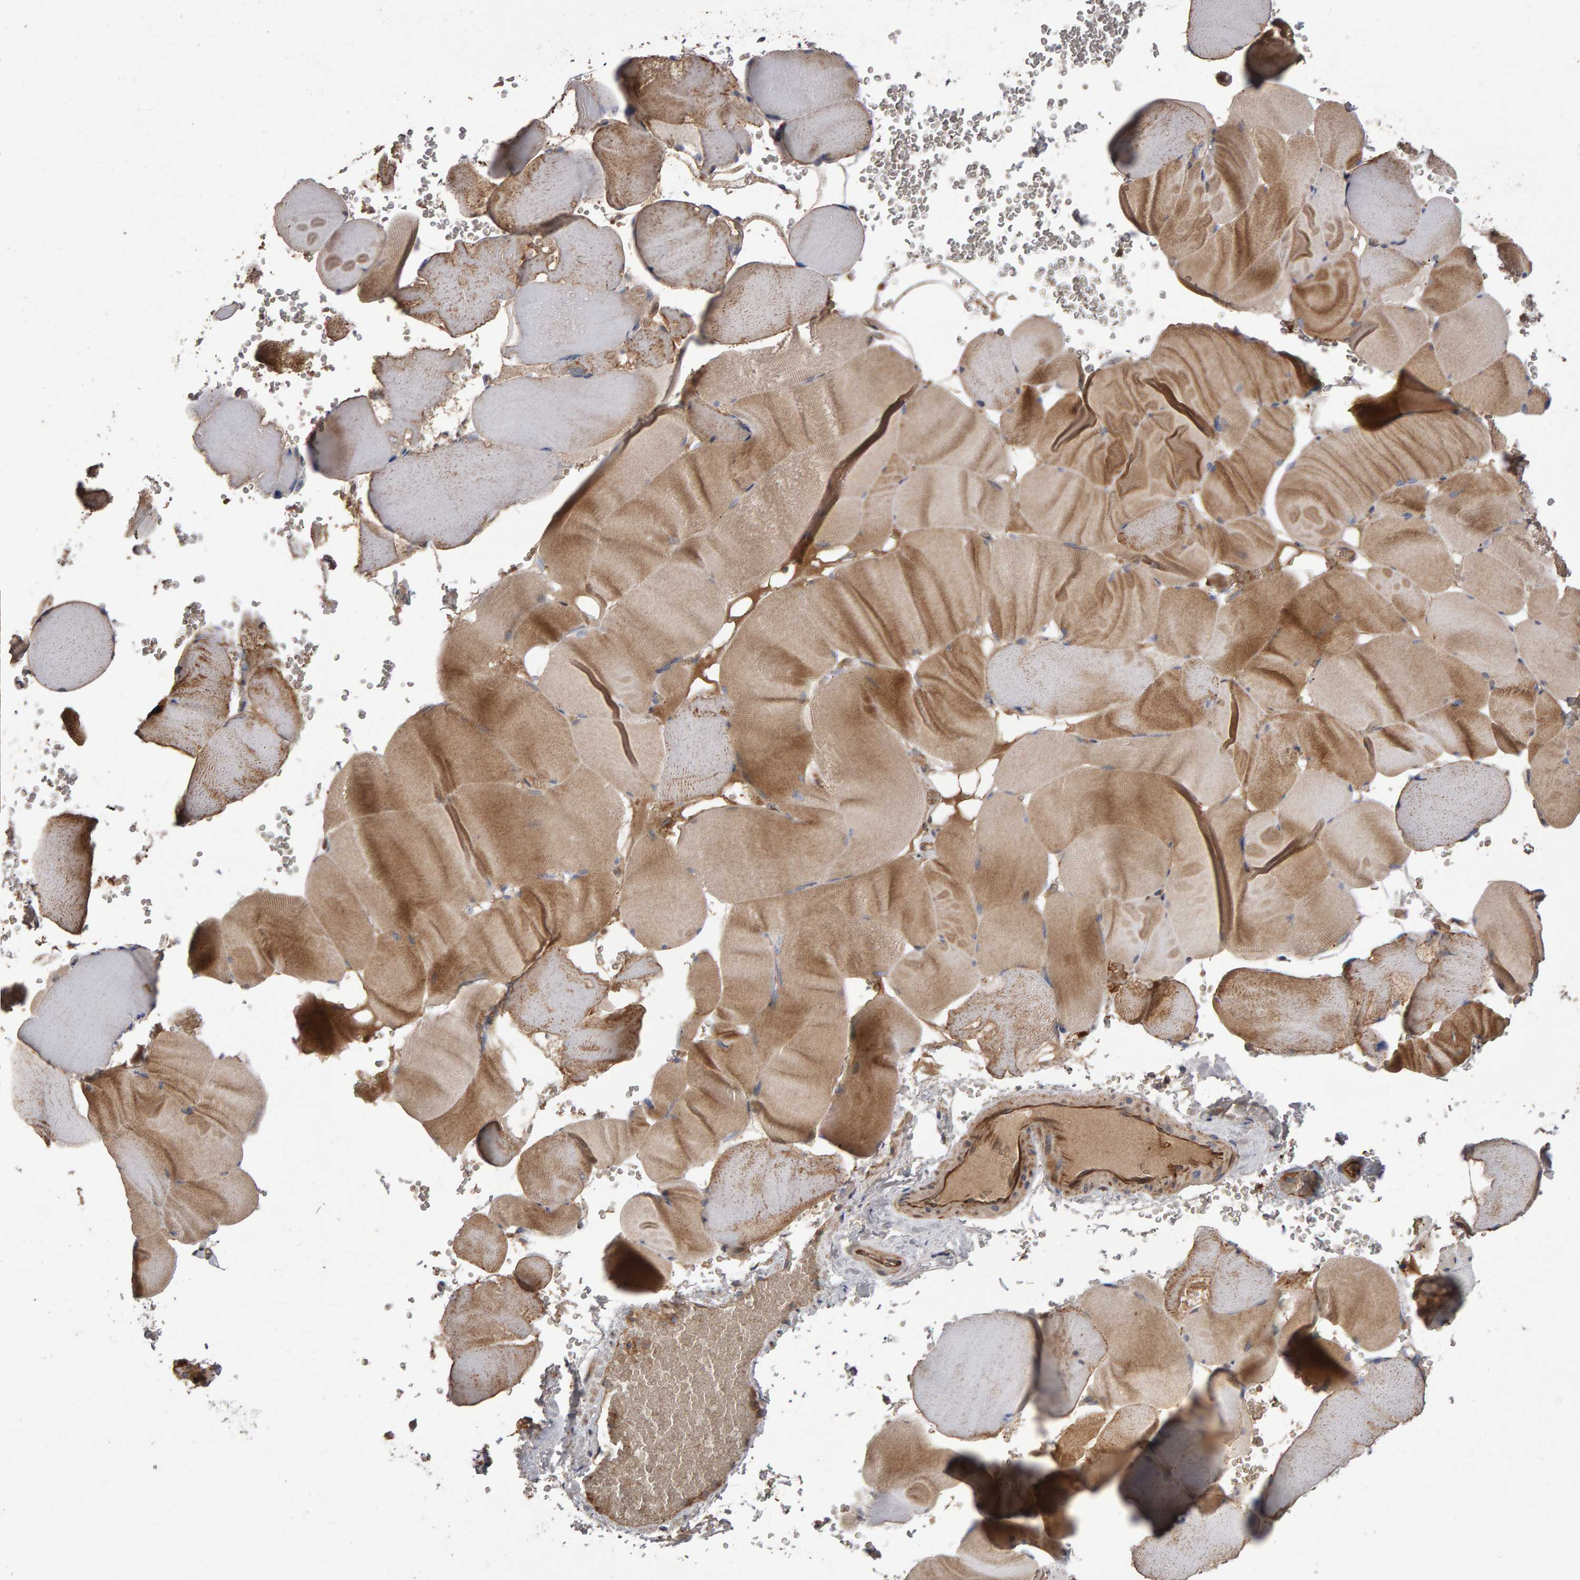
{"staining": {"intensity": "moderate", "quantity": ">75%", "location": "cytoplasmic/membranous"}, "tissue": "skeletal muscle", "cell_type": "Myocytes", "image_type": "normal", "snomed": [{"axis": "morphology", "description": "Normal tissue, NOS"}, {"axis": "topography", "description": "Skeletal muscle"}], "caption": "Immunohistochemical staining of benign skeletal muscle exhibits moderate cytoplasmic/membranous protein staining in about >75% of myocytes.", "gene": "PGS1", "patient": {"sex": "male", "age": 62}}